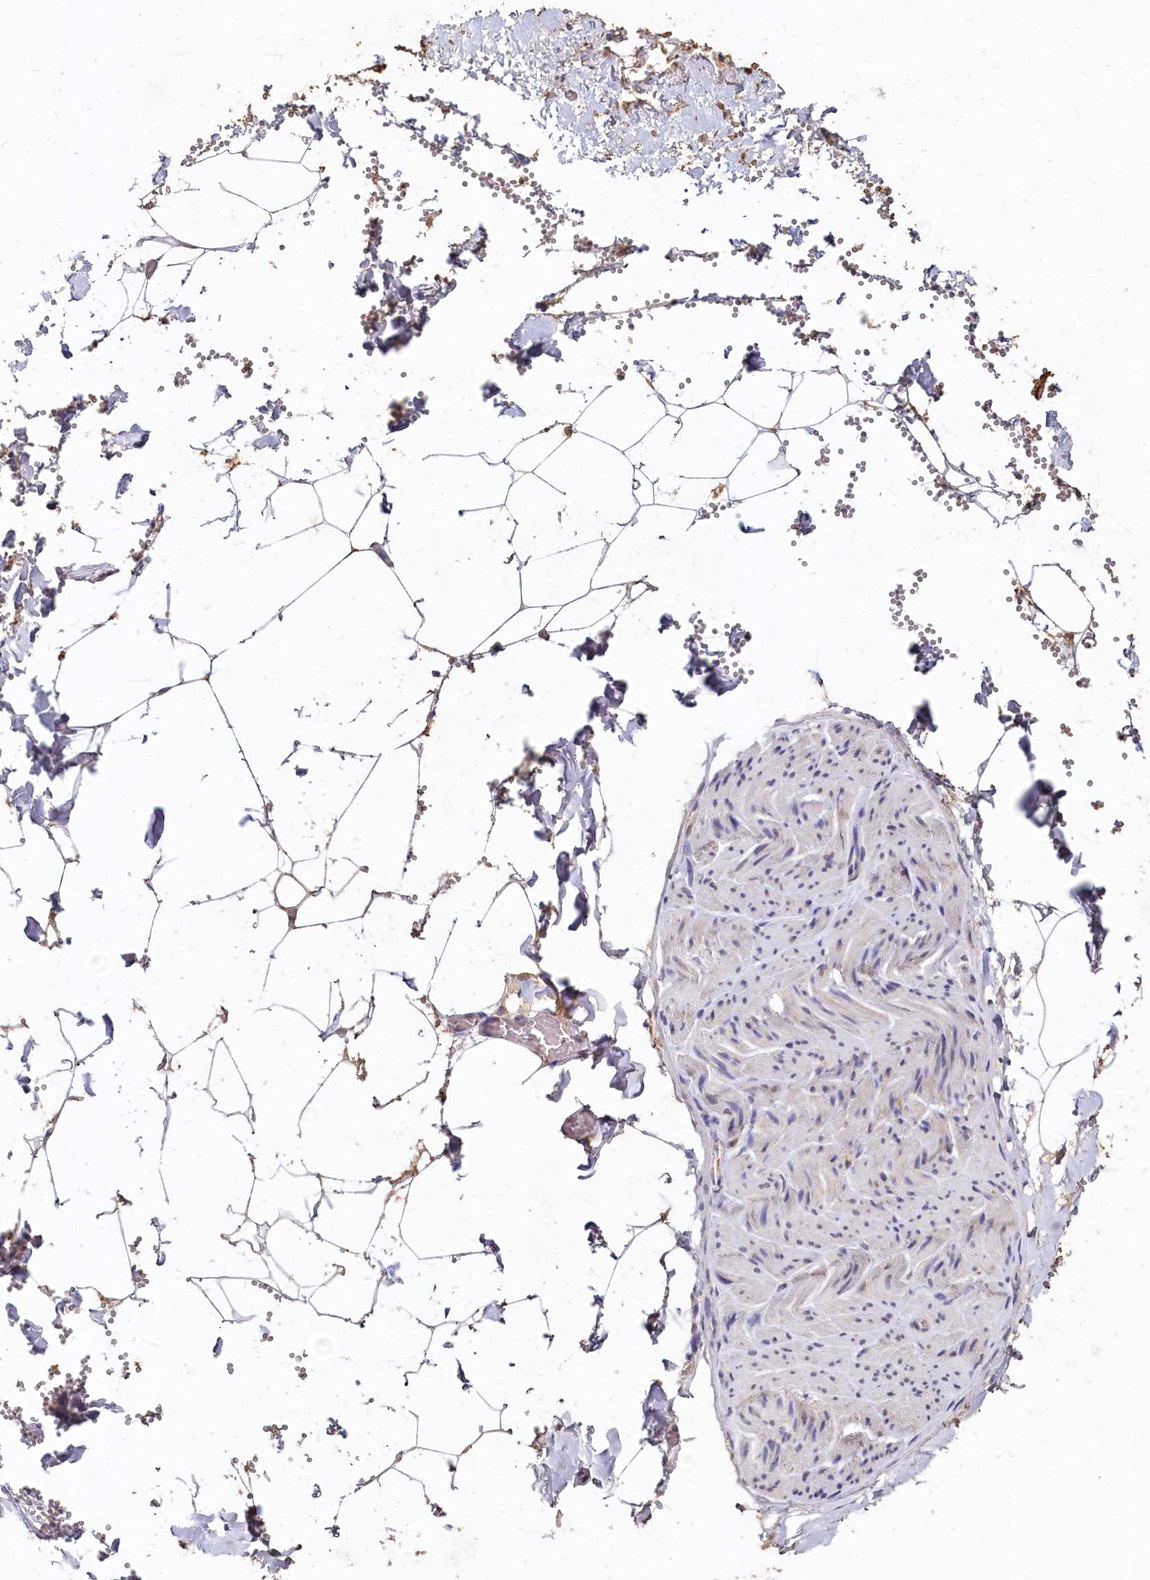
{"staining": {"intensity": "moderate", "quantity": "25%-75%", "location": "cytoplasmic/membranous"}, "tissue": "adipose tissue", "cell_type": "Adipocytes", "image_type": "normal", "snomed": [{"axis": "morphology", "description": "Normal tissue, NOS"}, {"axis": "topography", "description": "Gallbladder"}, {"axis": "topography", "description": "Peripheral nerve tissue"}], "caption": "Moderate cytoplasmic/membranous protein positivity is present in approximately 25%-75% of adipocytes in adipose tissue.", "gene": "HERC3", "patient": {"sex": "male", "age": 38}}